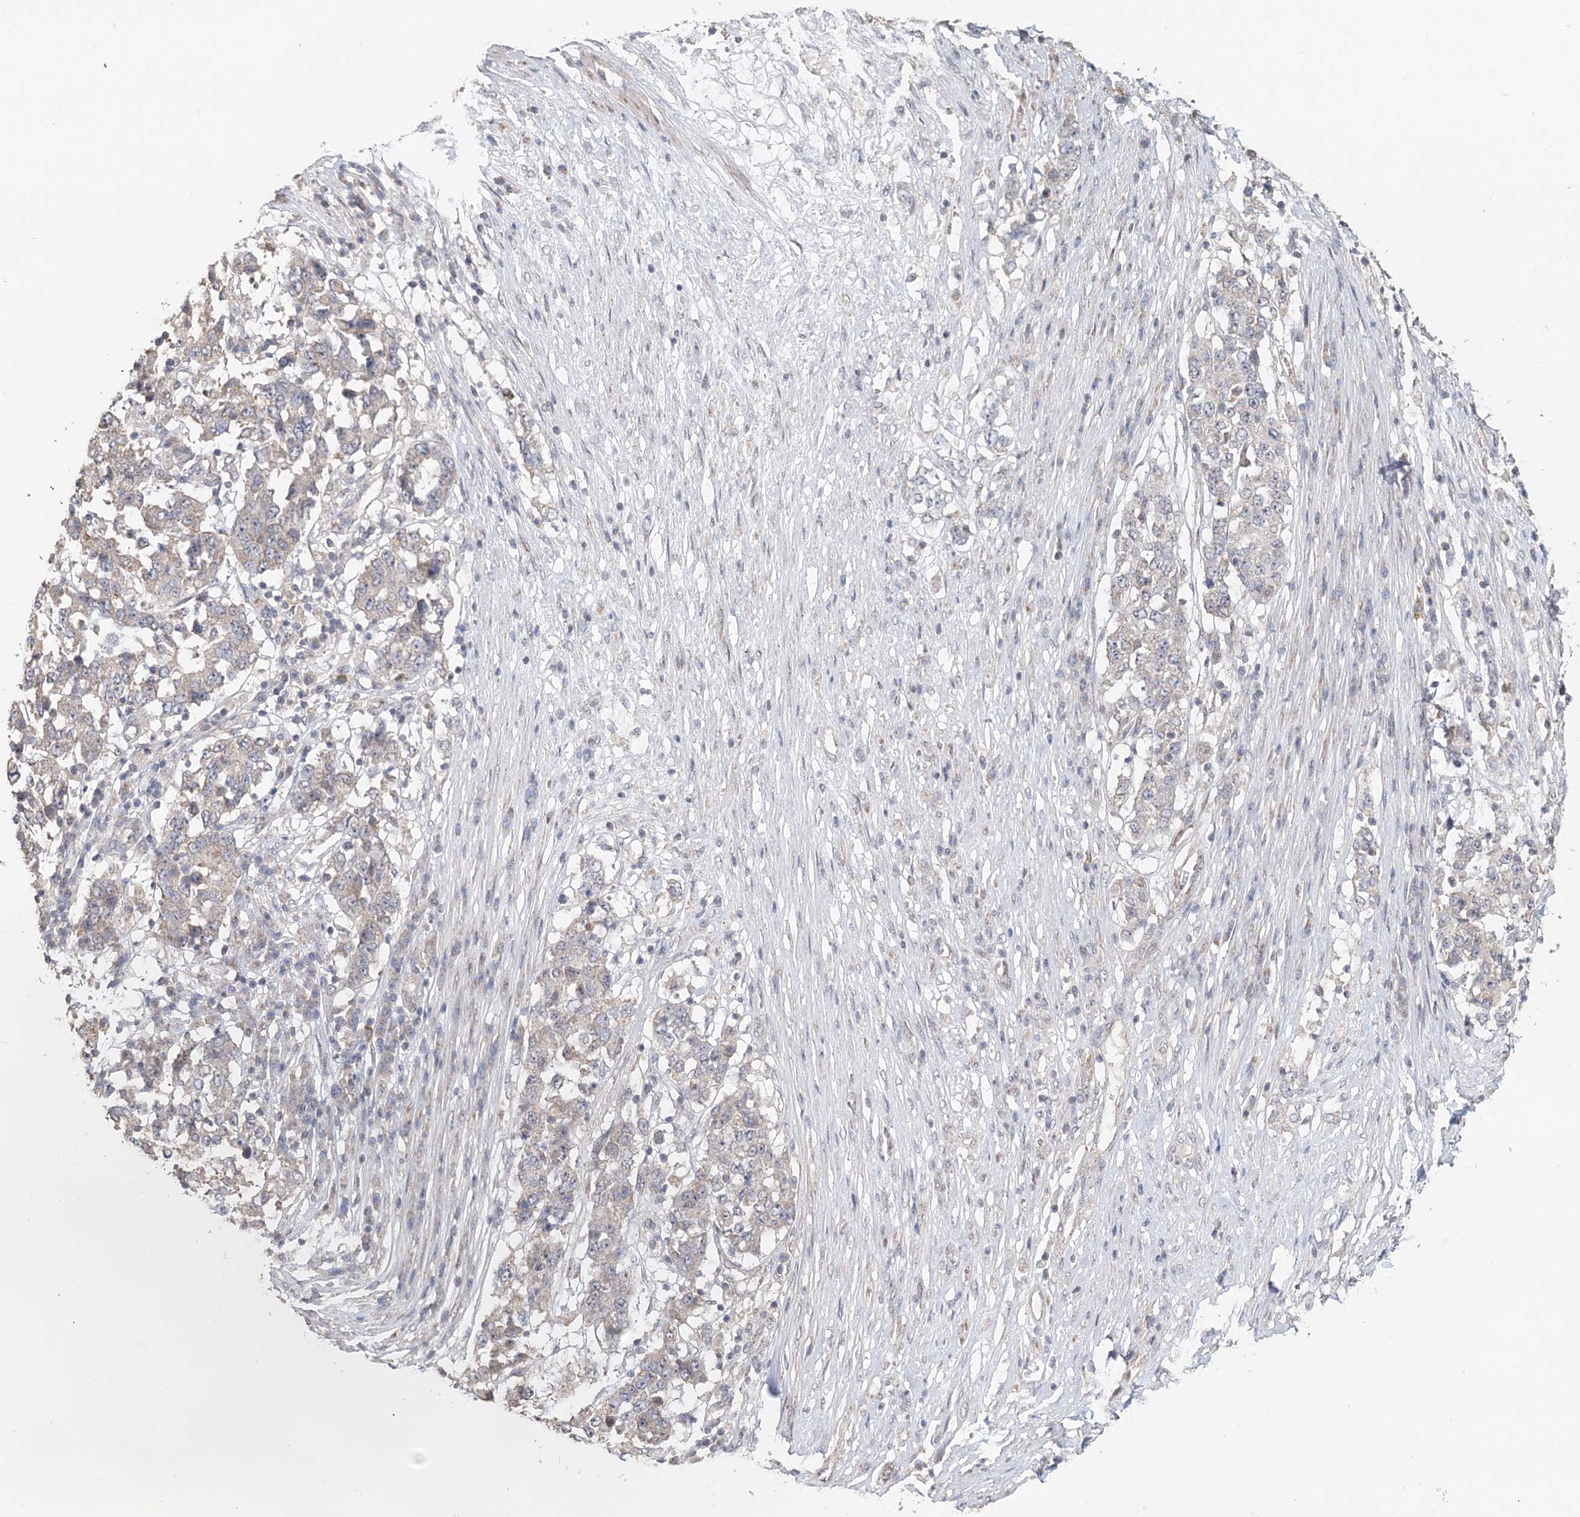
{"staining": {"intensity": "negative", "quantity": "none", "location": "none"}, "tissue": "stomach cancer", "cell_type": "Tumor cells", "image_type": "cancer", "snomed": [{"axis": "morphology", "description": "Adenocarcinoma, NOS"}, {"axis": "topography", "description": "Stomach"}], "caption": "Stomach cancer was stained to show a protein in brown. There is no significant positivity in tumor cells.", "gene": "FBXO38", "patient": {"sex": "male", "age": 59}}